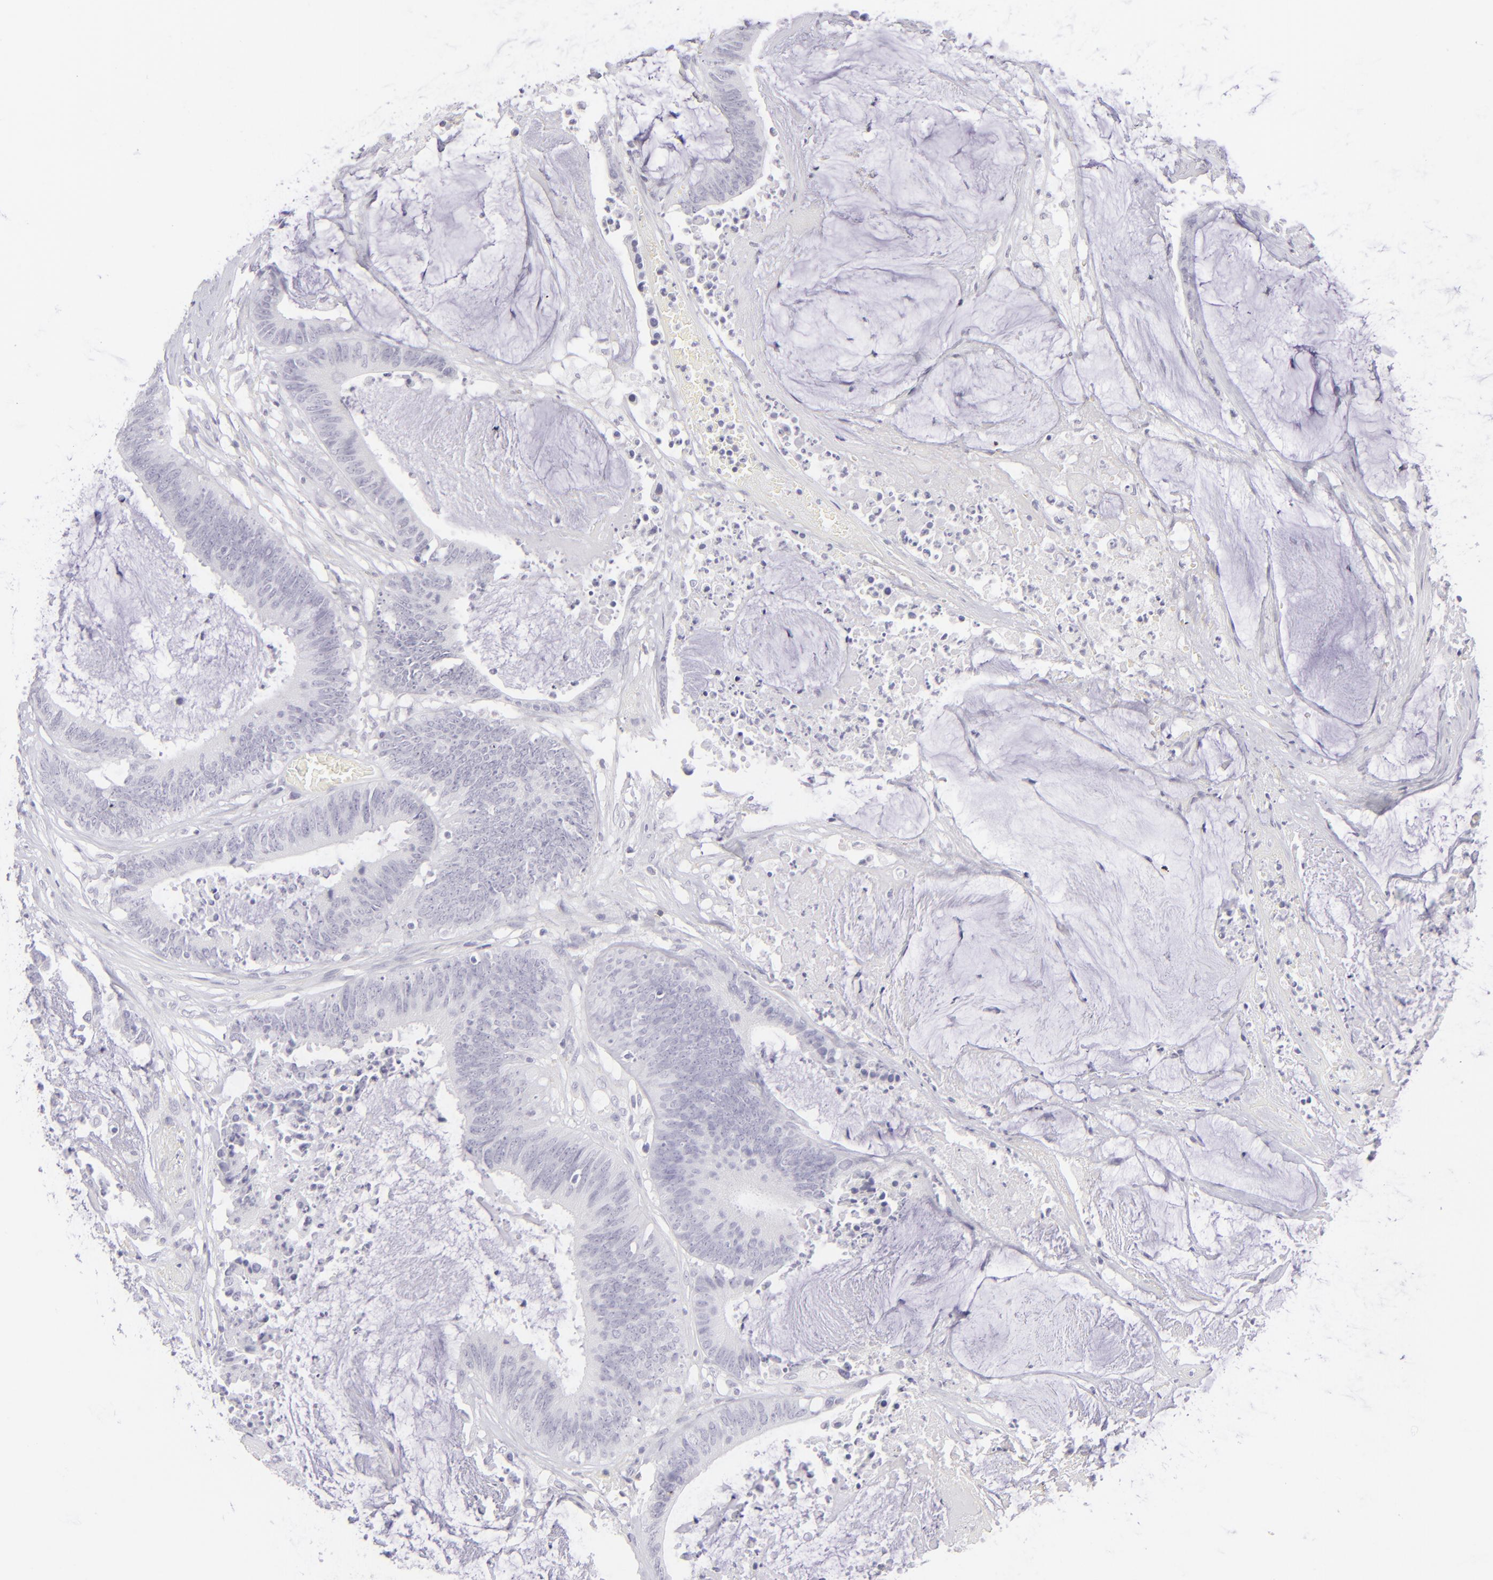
{"staining": {"intensity": "negative", "quantity": "none", "location": "none"}, "tissue": "colorectal cancer", "cell_type": "Tumor cells", "image_type": "cancer", "snomed": [{"axis": "morphology", "description": "Adenocarcinoma, NOS"}, {"axis": "topography", "description": "Rectum"}], "caption": "High power microscopy image of an immunohistochemistry (IHC) micrograph of colorectal cancer (adenocarcinoma), revealing no significant expression in tumor cells.", "gene": "FCER2", "patient": {"sex": "female", "age": 66}}